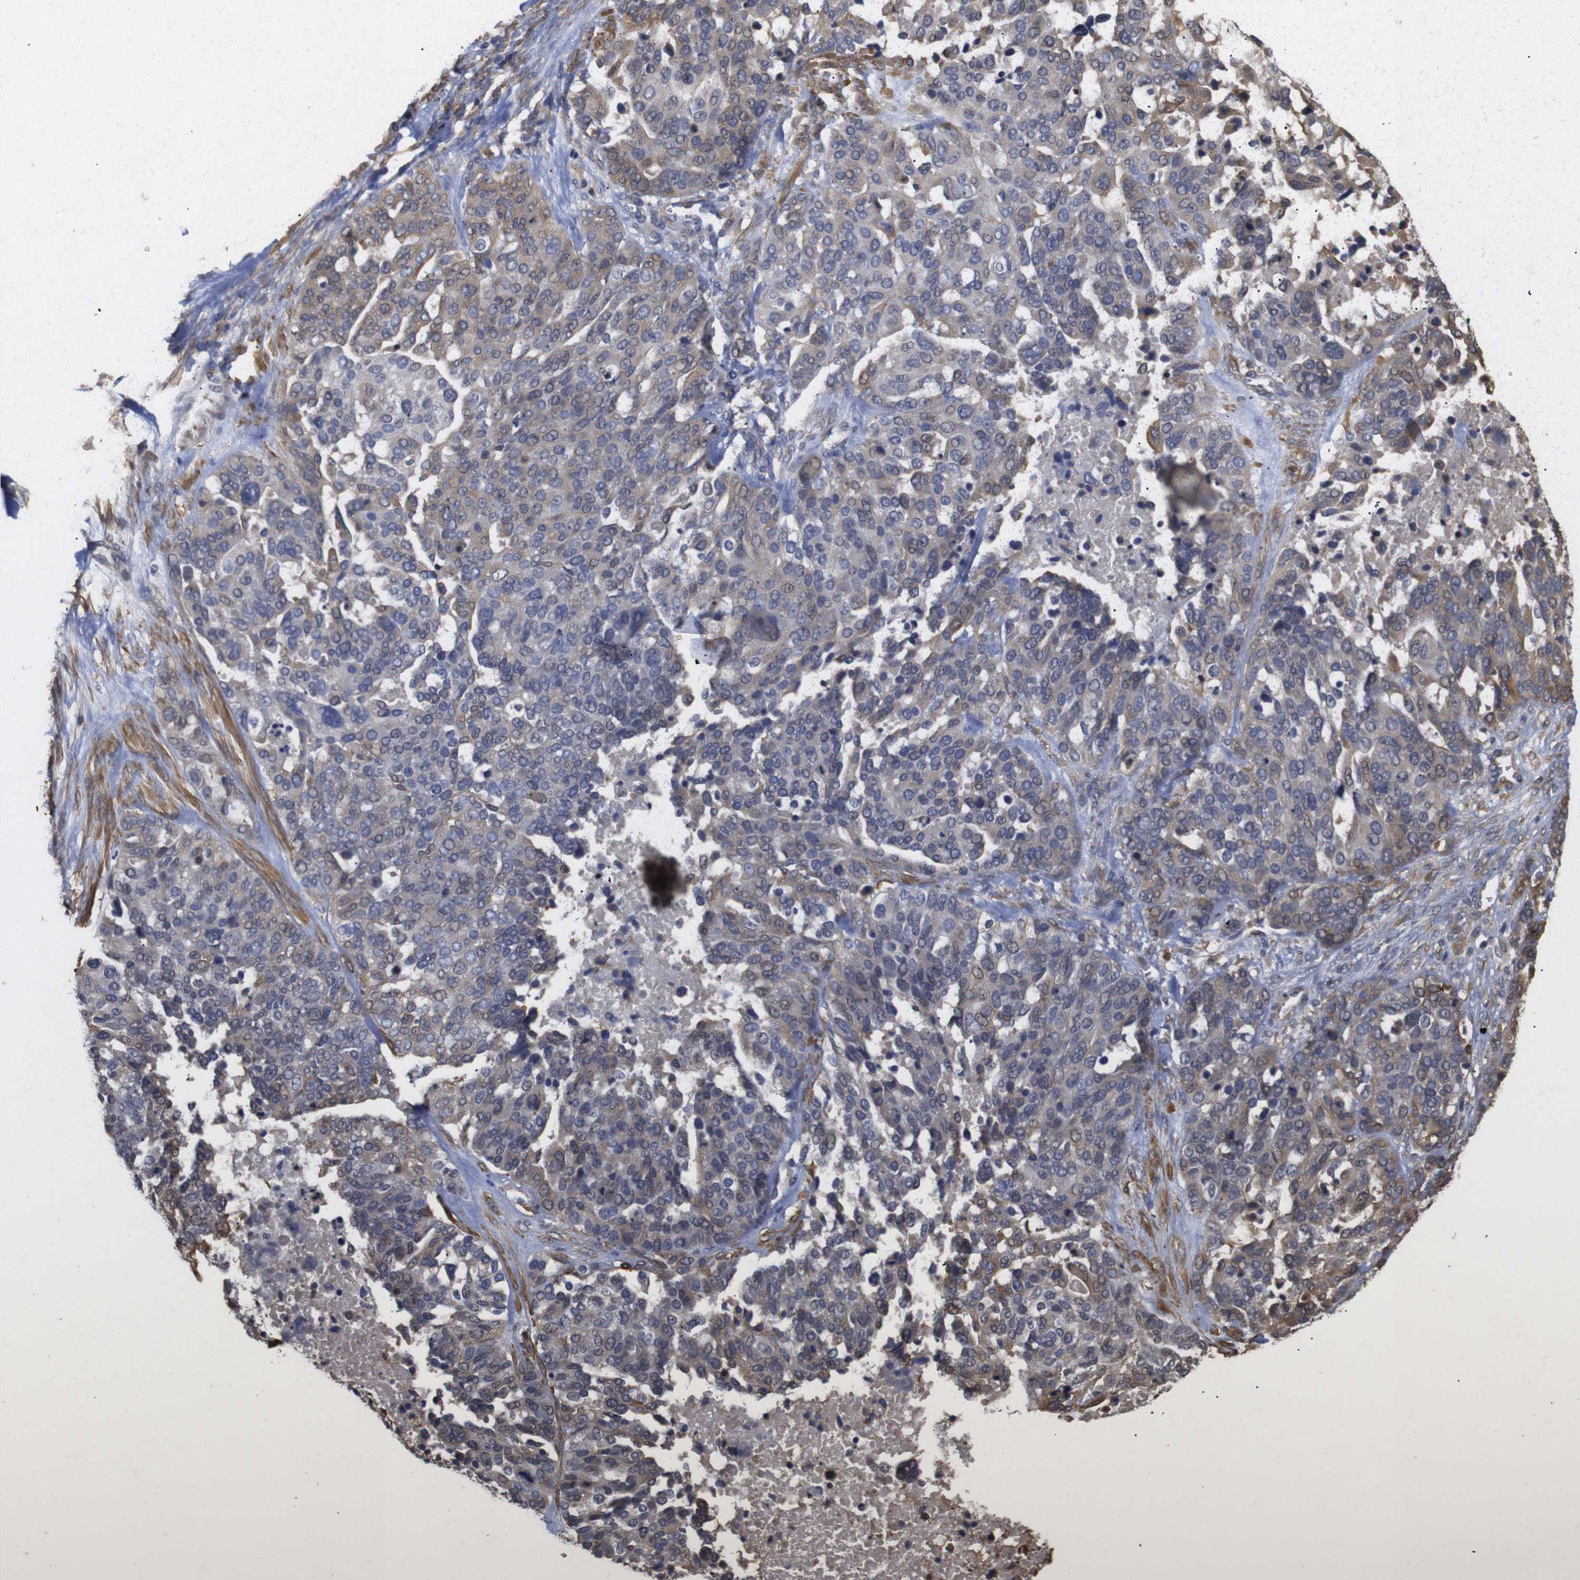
{"staining": {"intensity": "moderate", "quantity": "25%-75%", "location": "cytoplasmic/membranous"}, "tissue": "ovarian cancer", "cell_type": "Tumor cells", "image_type": "cancer", "snomed": [{"axis": "morphology", "description": "Cystadenocarcinoma, serous, NOS"}, {"axis": "topography", "description": "Ovary"}], "caption": "Protein analysis of ovarian cancer (serous cystadenocarcinoma) tissue displays moderate cytoplasmic/membranous positivity in about 25%-75% of tumor cells.", "gene": "PDLIM5", "patient": {"sex": "female", "age": 44}}